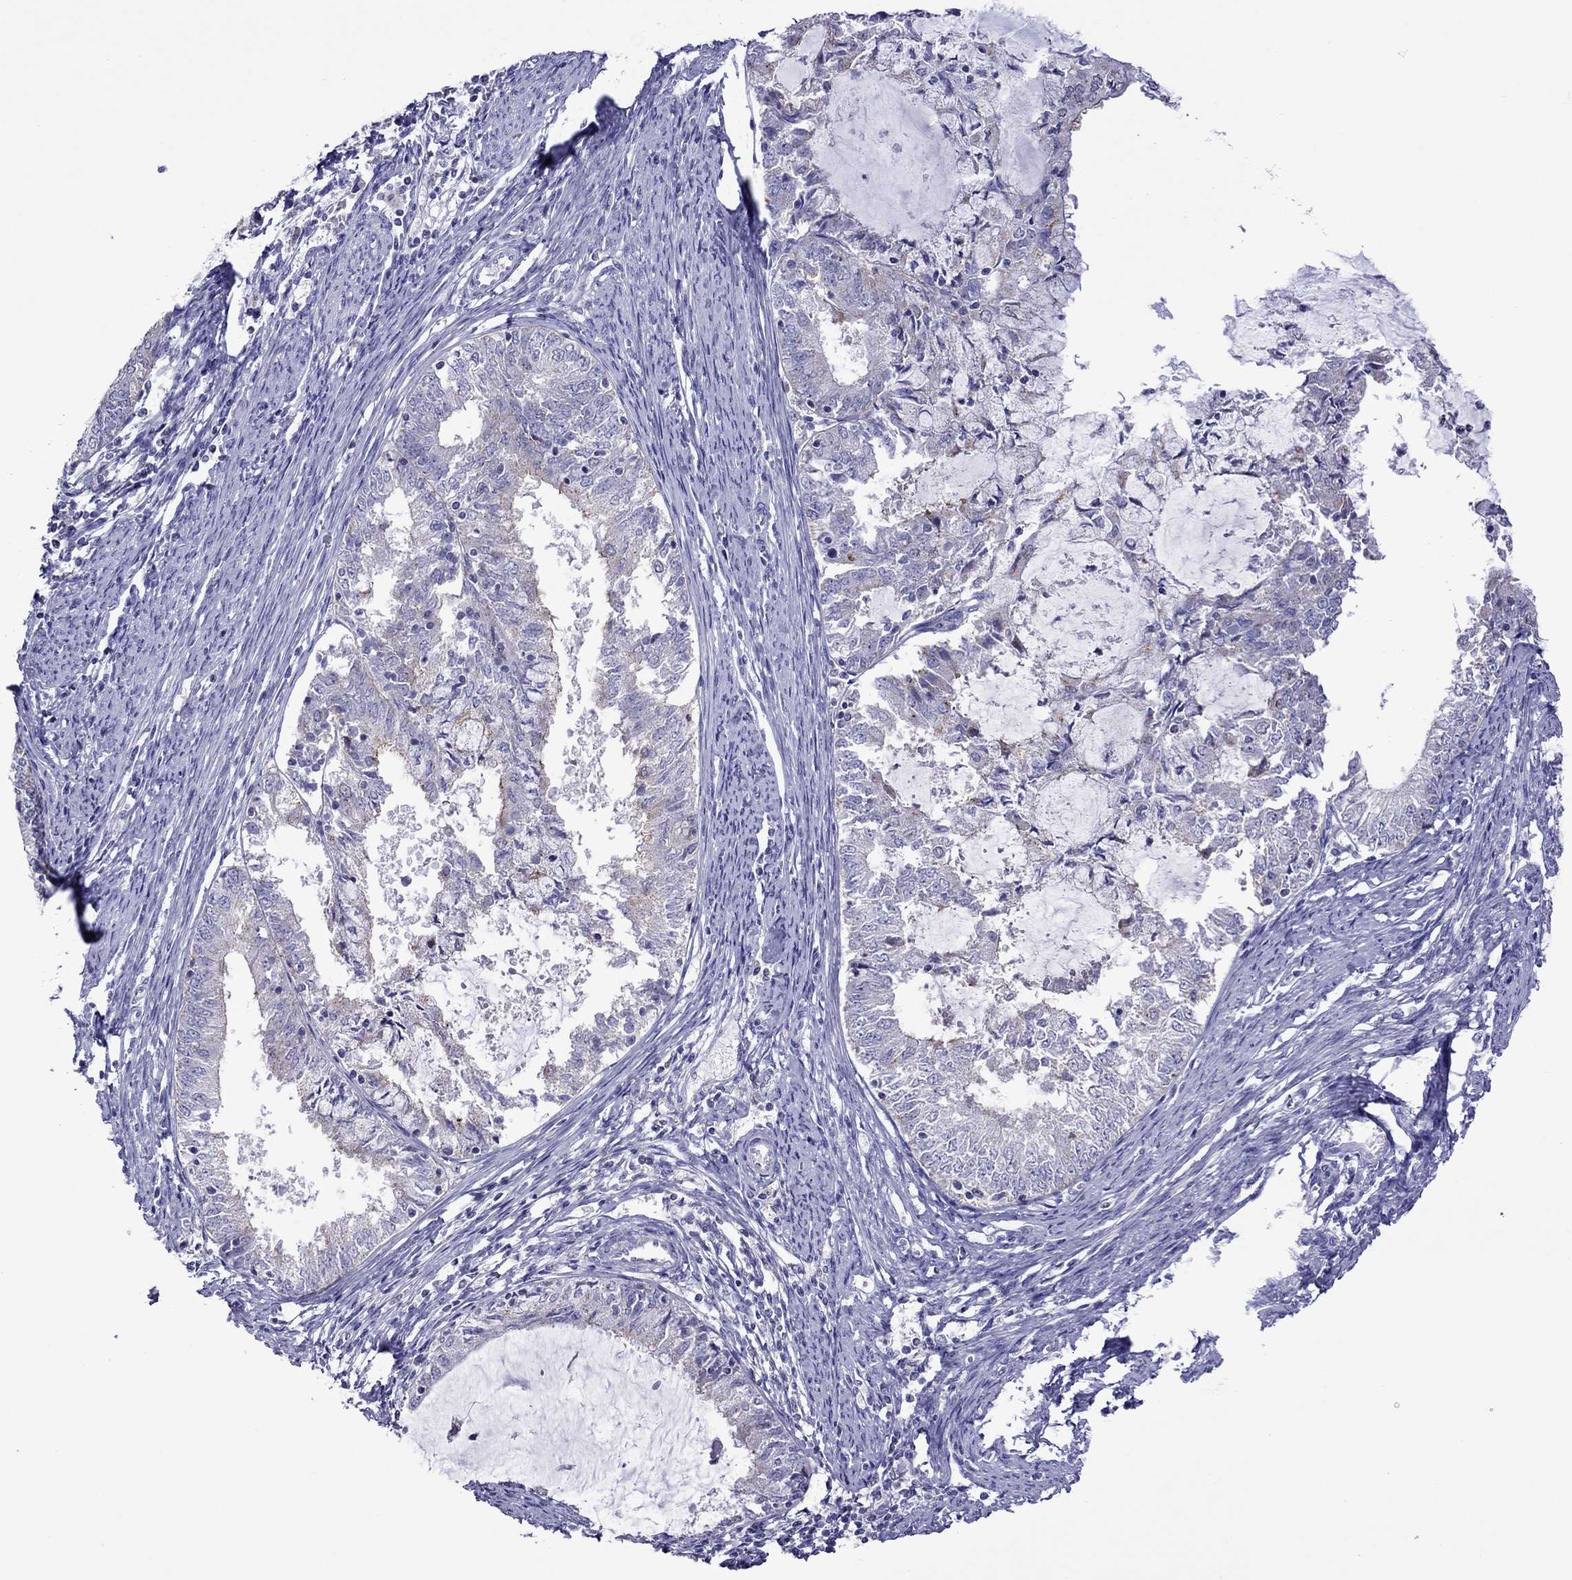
{"staining": {"intensity": "weak", "quantity": "<25%", "location": "cytoplasmic/membranous"}, "tissue": "endometrial cancer", "cell_type": "Tumor cells", "image_type": "cancer", "snomed": [{"axis": "morphology", "description": "Adenocarcinoma, NOS"}, {"axis": "topography", "description": "Endometrium"}], "caption": "Immunohistochemistry (IHC) photomicrograph of neoplastic tissue: endometrial cancer (adenocarcinoma) stained with DAB (3,3'-diaminobenzidine) exhibits no significant protein staining in tumor cells. (DAB (3,3'-diaminobenzidine) immunohistochemistry, high magnification).", "gene": "MPZ", "patient": {"sex": "female", "age": 57}}